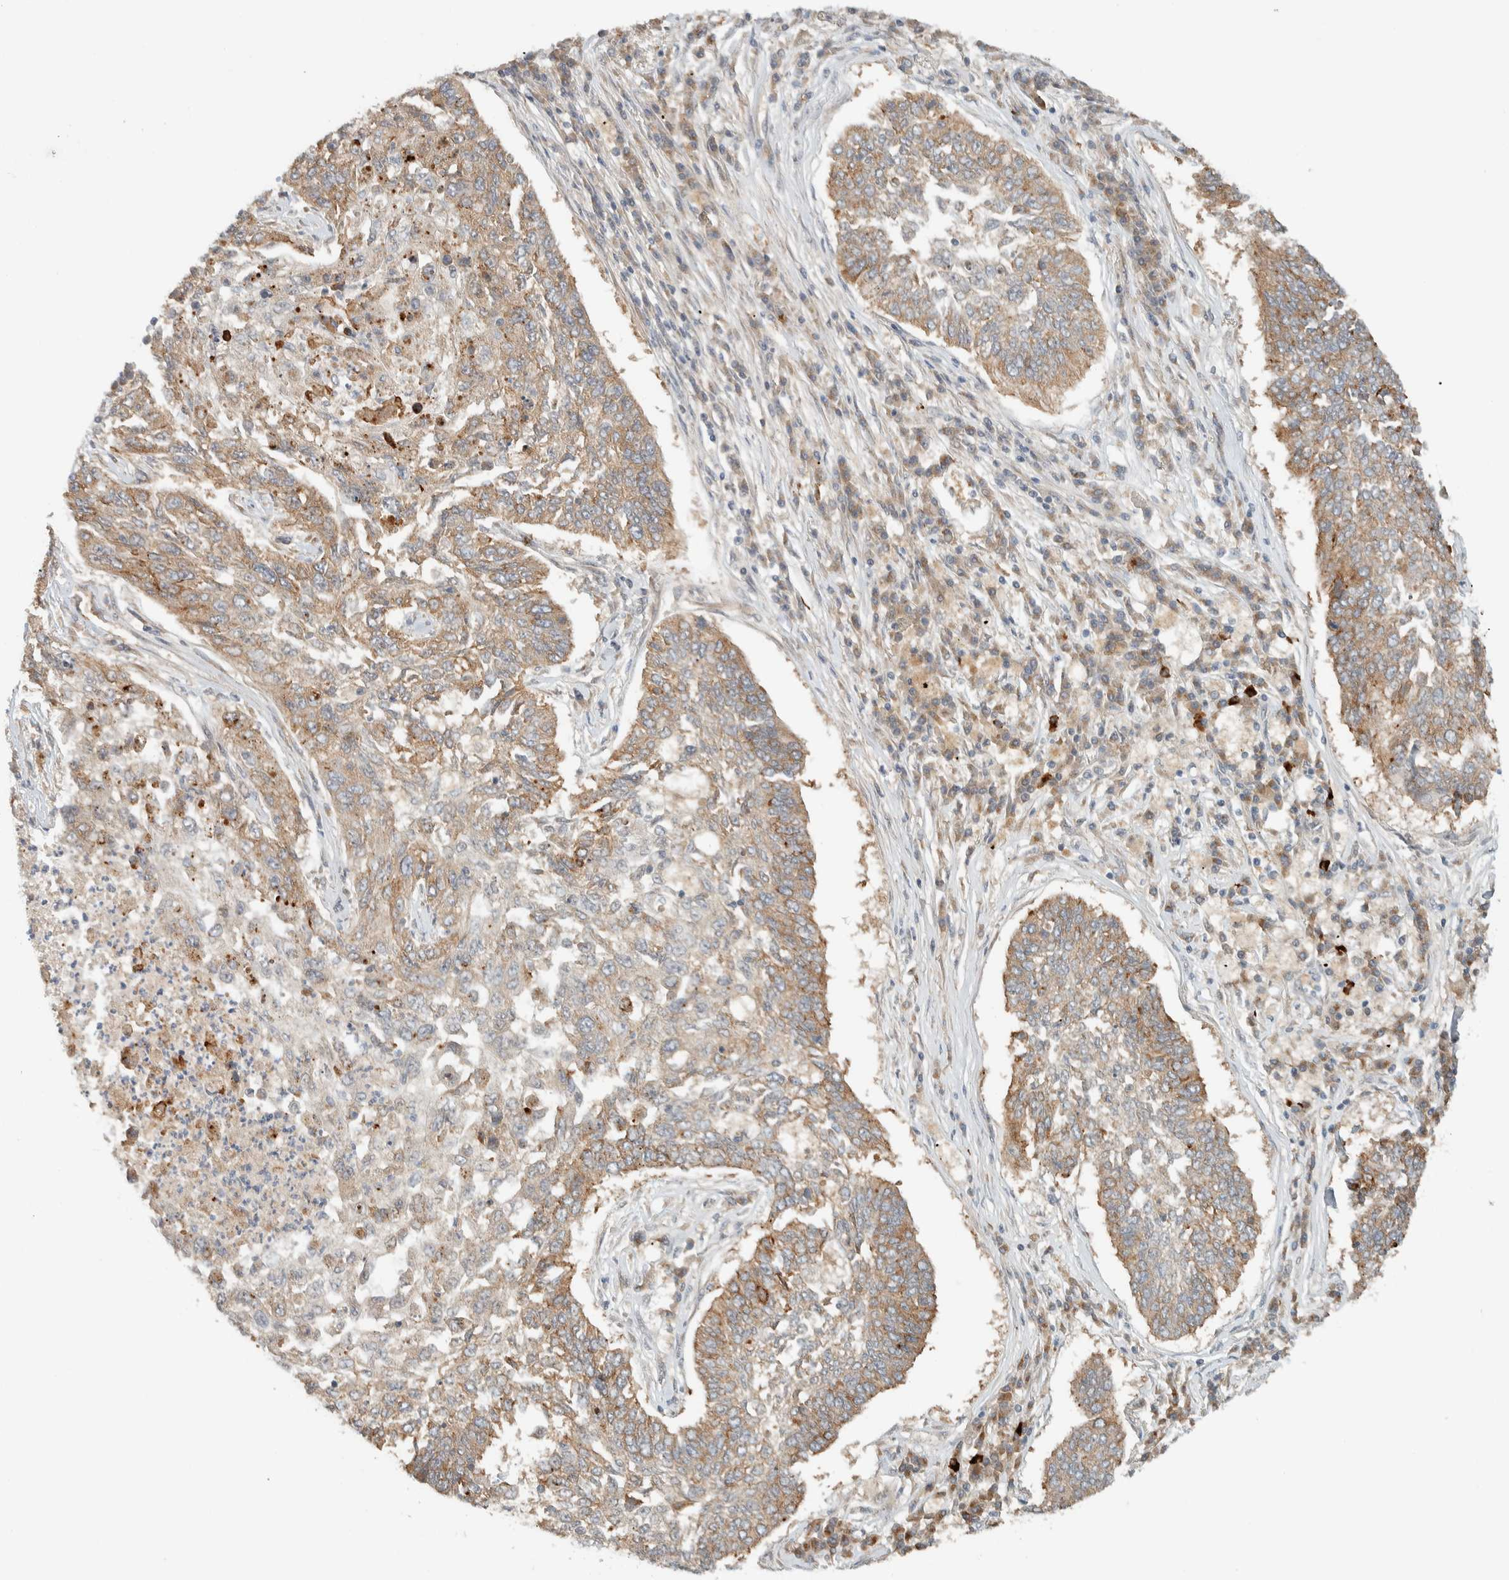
{"staining": {"intensity": "moderate", "quantity": ">75%", "location": "cytoplasmic/membranous"}, "tissue": "lung cancer", "cell_type": "Tumor cells", "image_type": "cancer", "snomed": [{"axis": "morphology", "description": "Normal tissue, NOS"}, {"axis": "morphology", "description": "Squamous cell carcinoma, NOS"}, {"axis": "topography", "description": "Cartilage tissue"}, {"axis": "topography", "description": "Bronchus"}, {"axis": "topography", "description": "Lung"}], "caption": "There is medium levels of moderate cytoplasmic/membranous positivity in tumor cells of lung cancer (squamous cell carcinoma), as demonstrated by immunohistochemical staining (brown color).", "gene": "ZBTB2", "patient": {"sex": "female", "age": 49}}